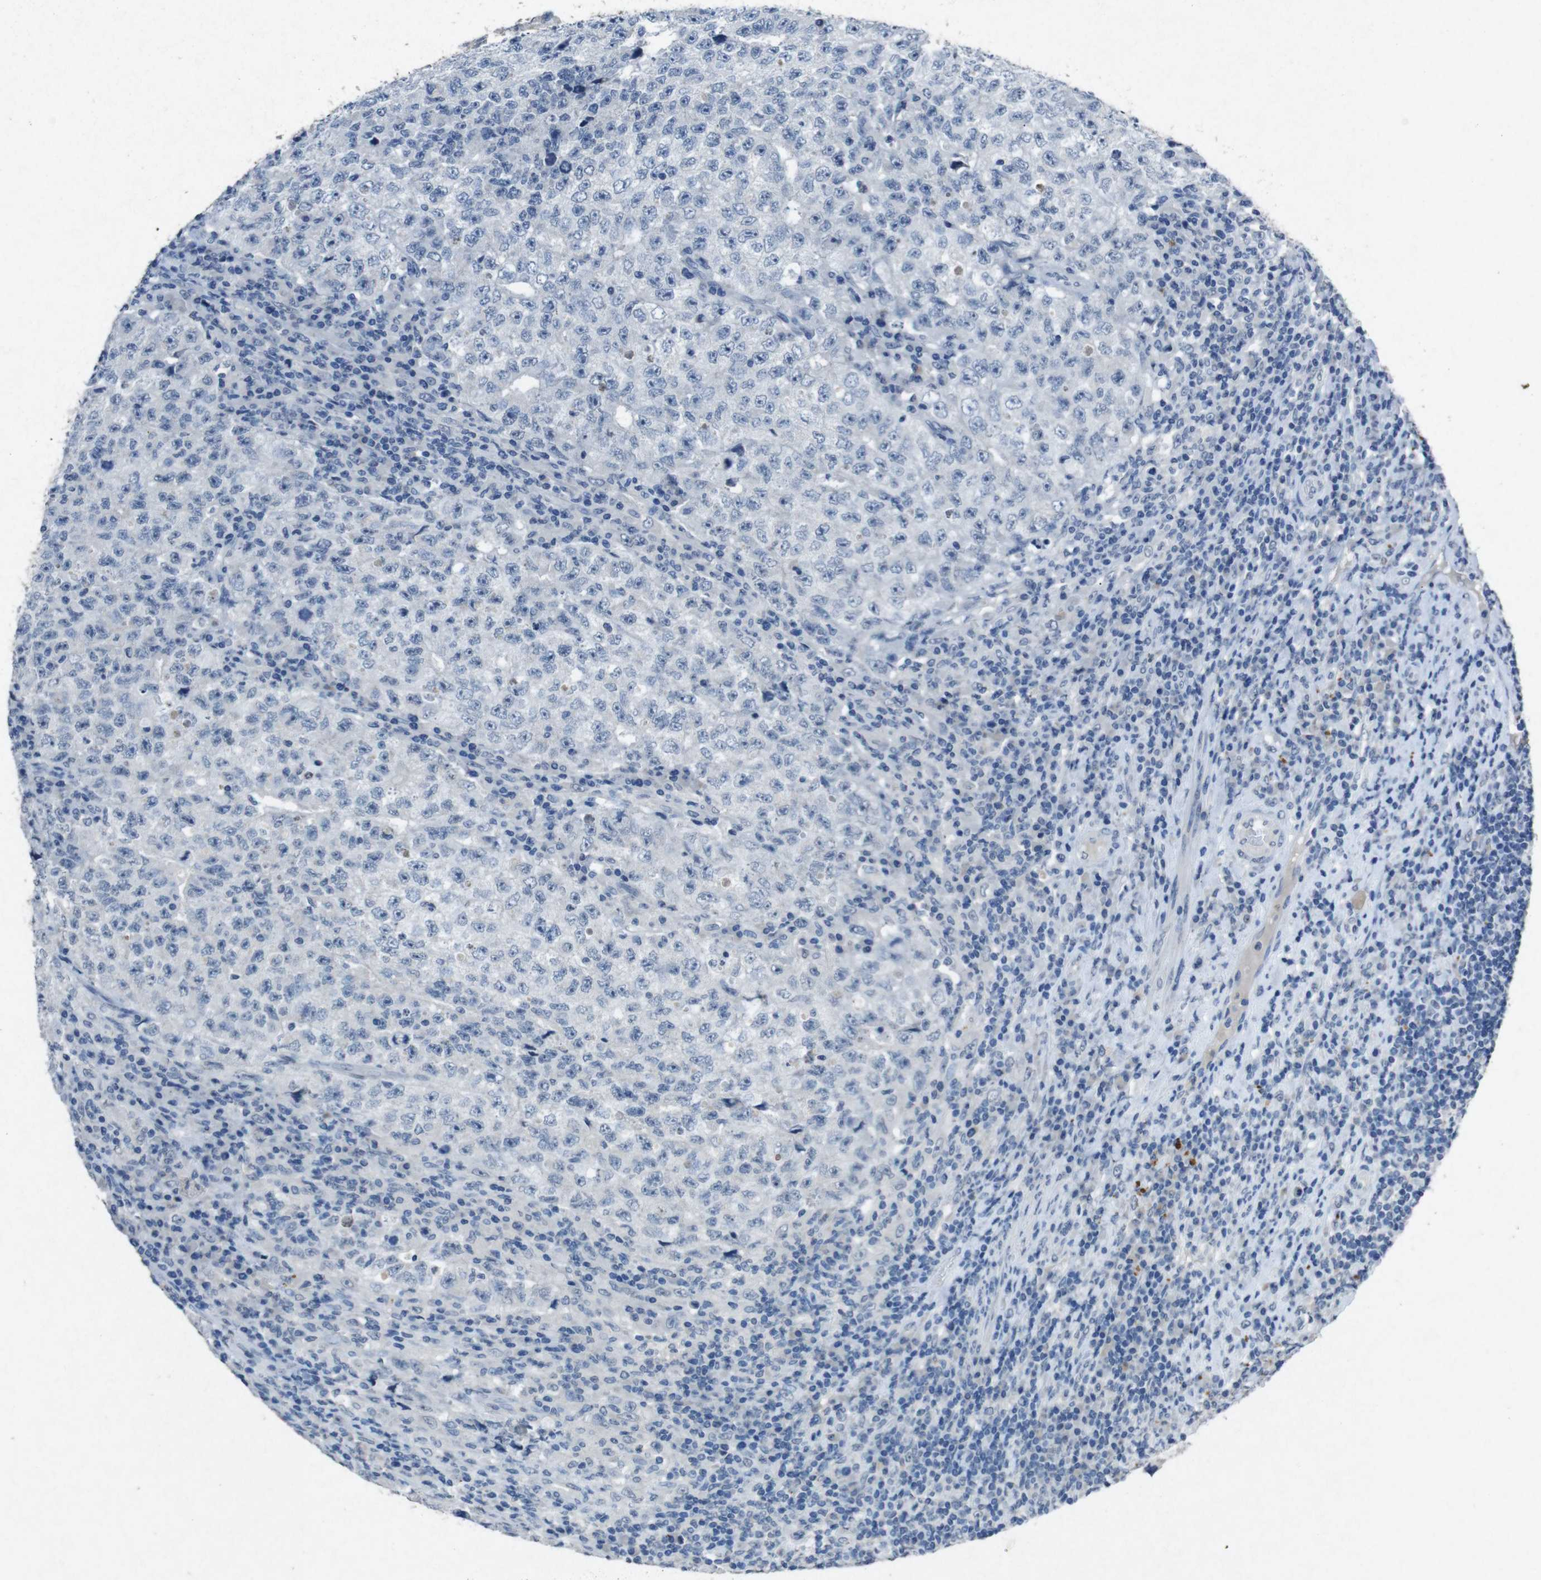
{"staining": {"intensity": "negative", "quantity": "none", "location": "none"}, "tissue": "testis cancer", "cell_type": "Tumor cells", "image_type": "cancer", "snomed": [{"axis": "morphology", "description": "Necrosis, NOS"}, {"axis": "morphology", "description": "Carcinoma, Embryonal, NOS"}, {"axis": "topography", "description": "Testis"}], "caption": "High magnification brightfield microscopy of embryonal carcinoma (testis) stained with DAB (3,3'-diaminobenzidine) (brown) and counterstained with hematoxylin (blue): tumor cells show no significant positivity.", "gene": "STBD1", "patient": {"sex": "male", "age": 19}}